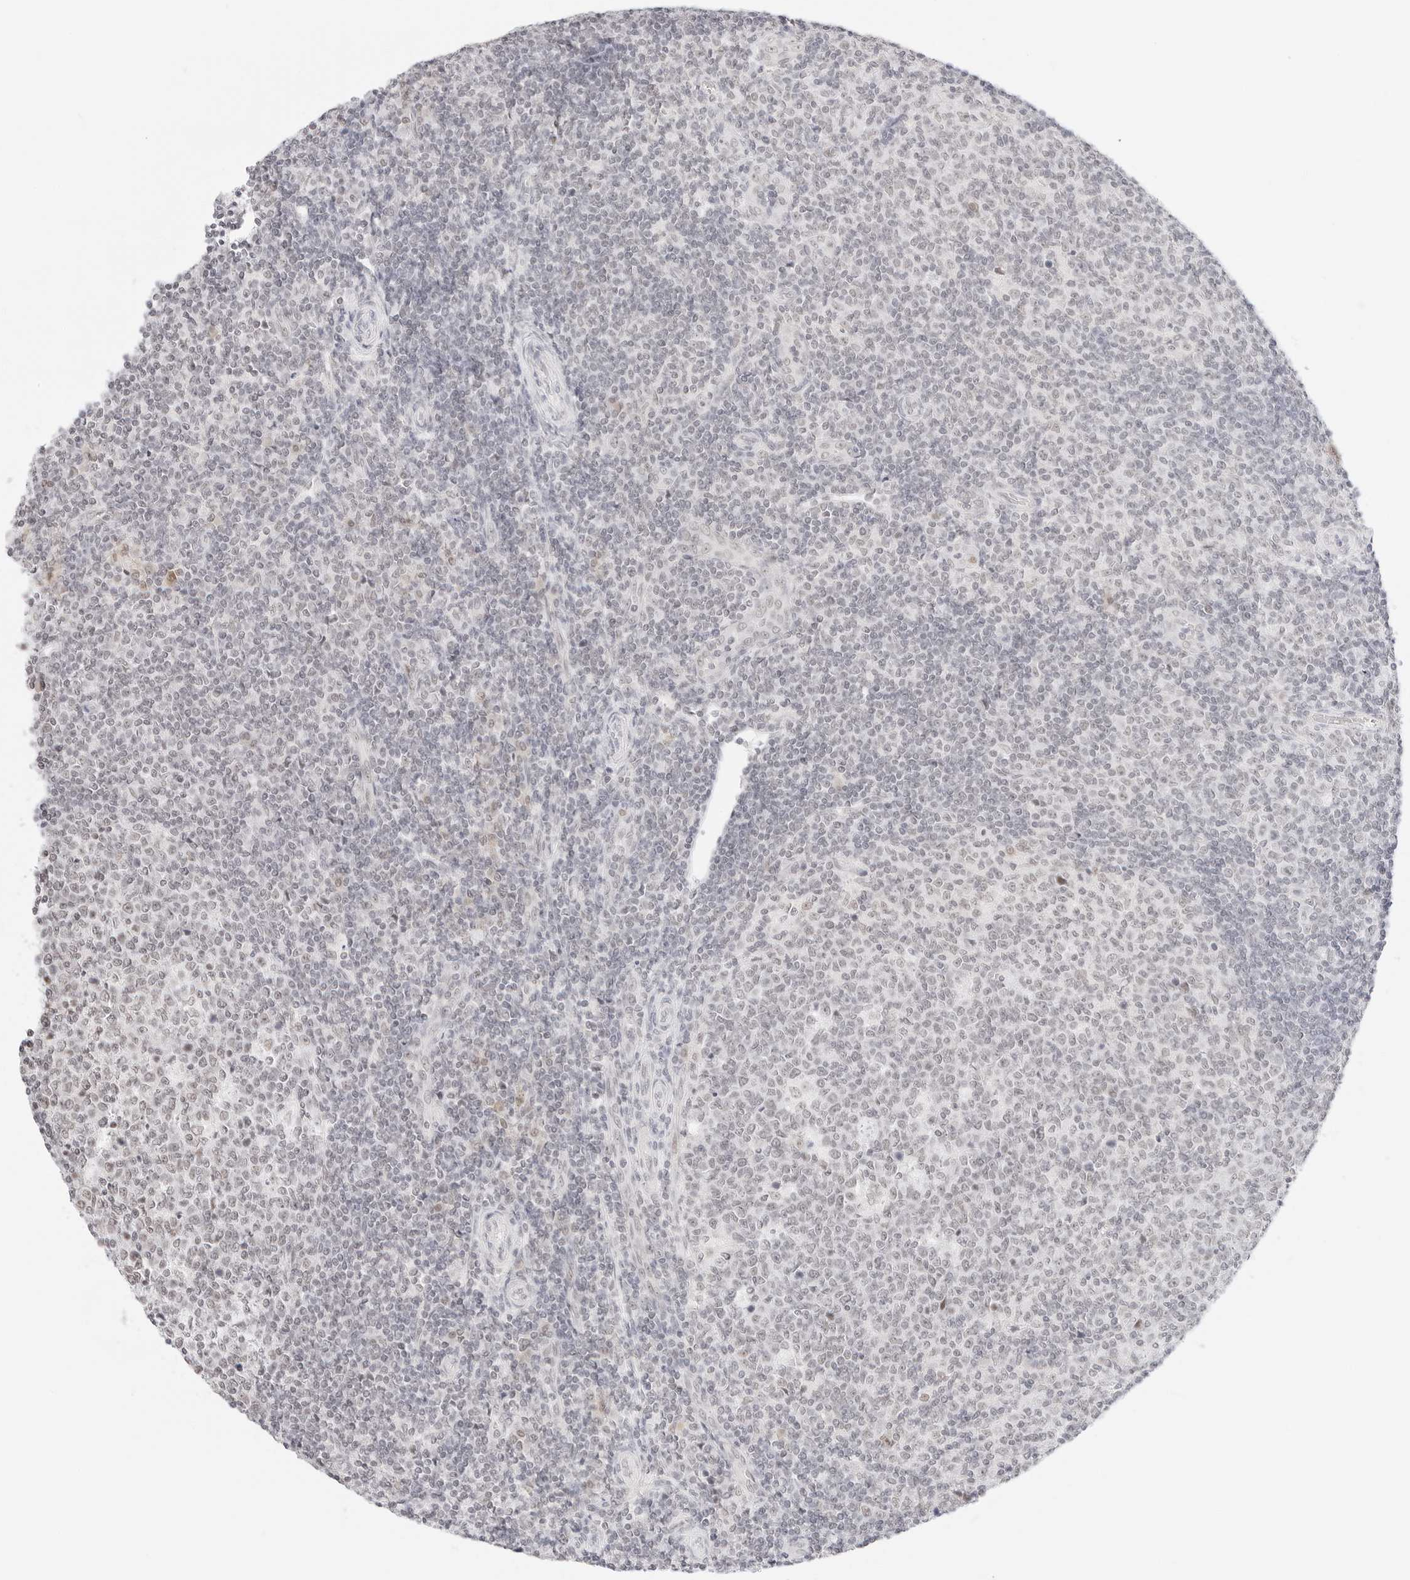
{"staining": {"intensity": "weak", "quantity": "<25%", "location": "cytoplasmic/membranous,nuclear"}, "tissue": "tonsil", "cell_type": "Germinal center cells", "image_type": "normal", "snomed": [{"axis": "morphology", "description": "Normal tissue, NOS"}, {"axis": "topography", "description": "Tonsil"}], "caption": "Tonsil was stained to show a protein in brown. There is no significant staining in germinal center cells. The staining is performed using DAB (3,3'-diaminobenzidine) brown chromogen with nuclei counter-stained in using hematoxylin.", "gene": "ITGA6", "patient": {"sex": "female", "age": 19}}